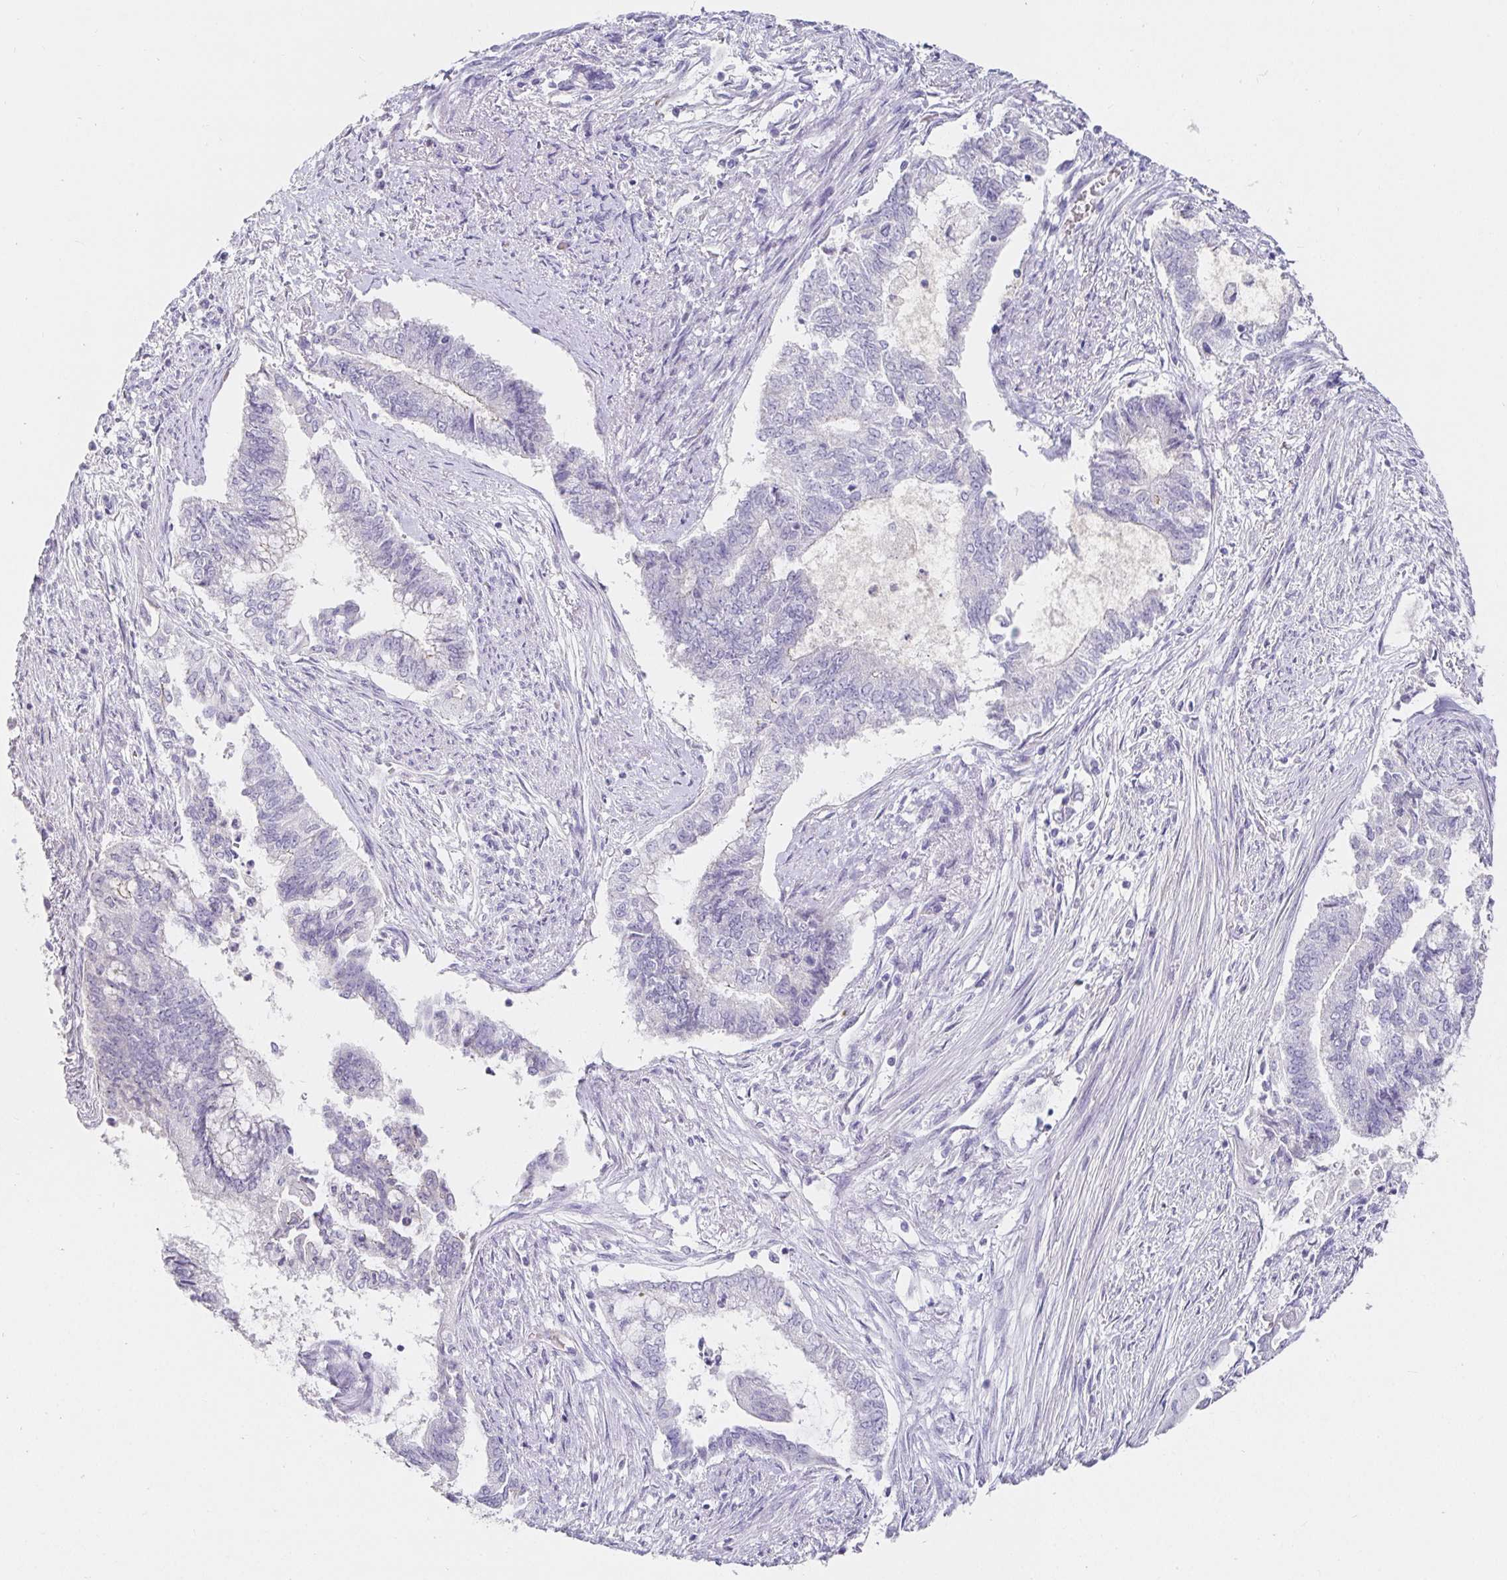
{"staining": {"intensity": "negative", "quantity": "none", "location": "none"}, "tissue": "endometrial cancer", "cell_type": "Tumor cells", "image_type": "cancer", "snomed": [{"axis": "morphology", "description": "Adenocarcinoma, NOS"}, {"axis": "topography", "description": "Endometrium"}], "caption": "Immunohistochemistry (IHC) micrograph of endometrial cancer (adenocarcinoma) stained for a protein (brown), which demonstrates no expression in tumor cells.", "gene": "PDX1", "patient": {"sex": "female", "age": 65}}